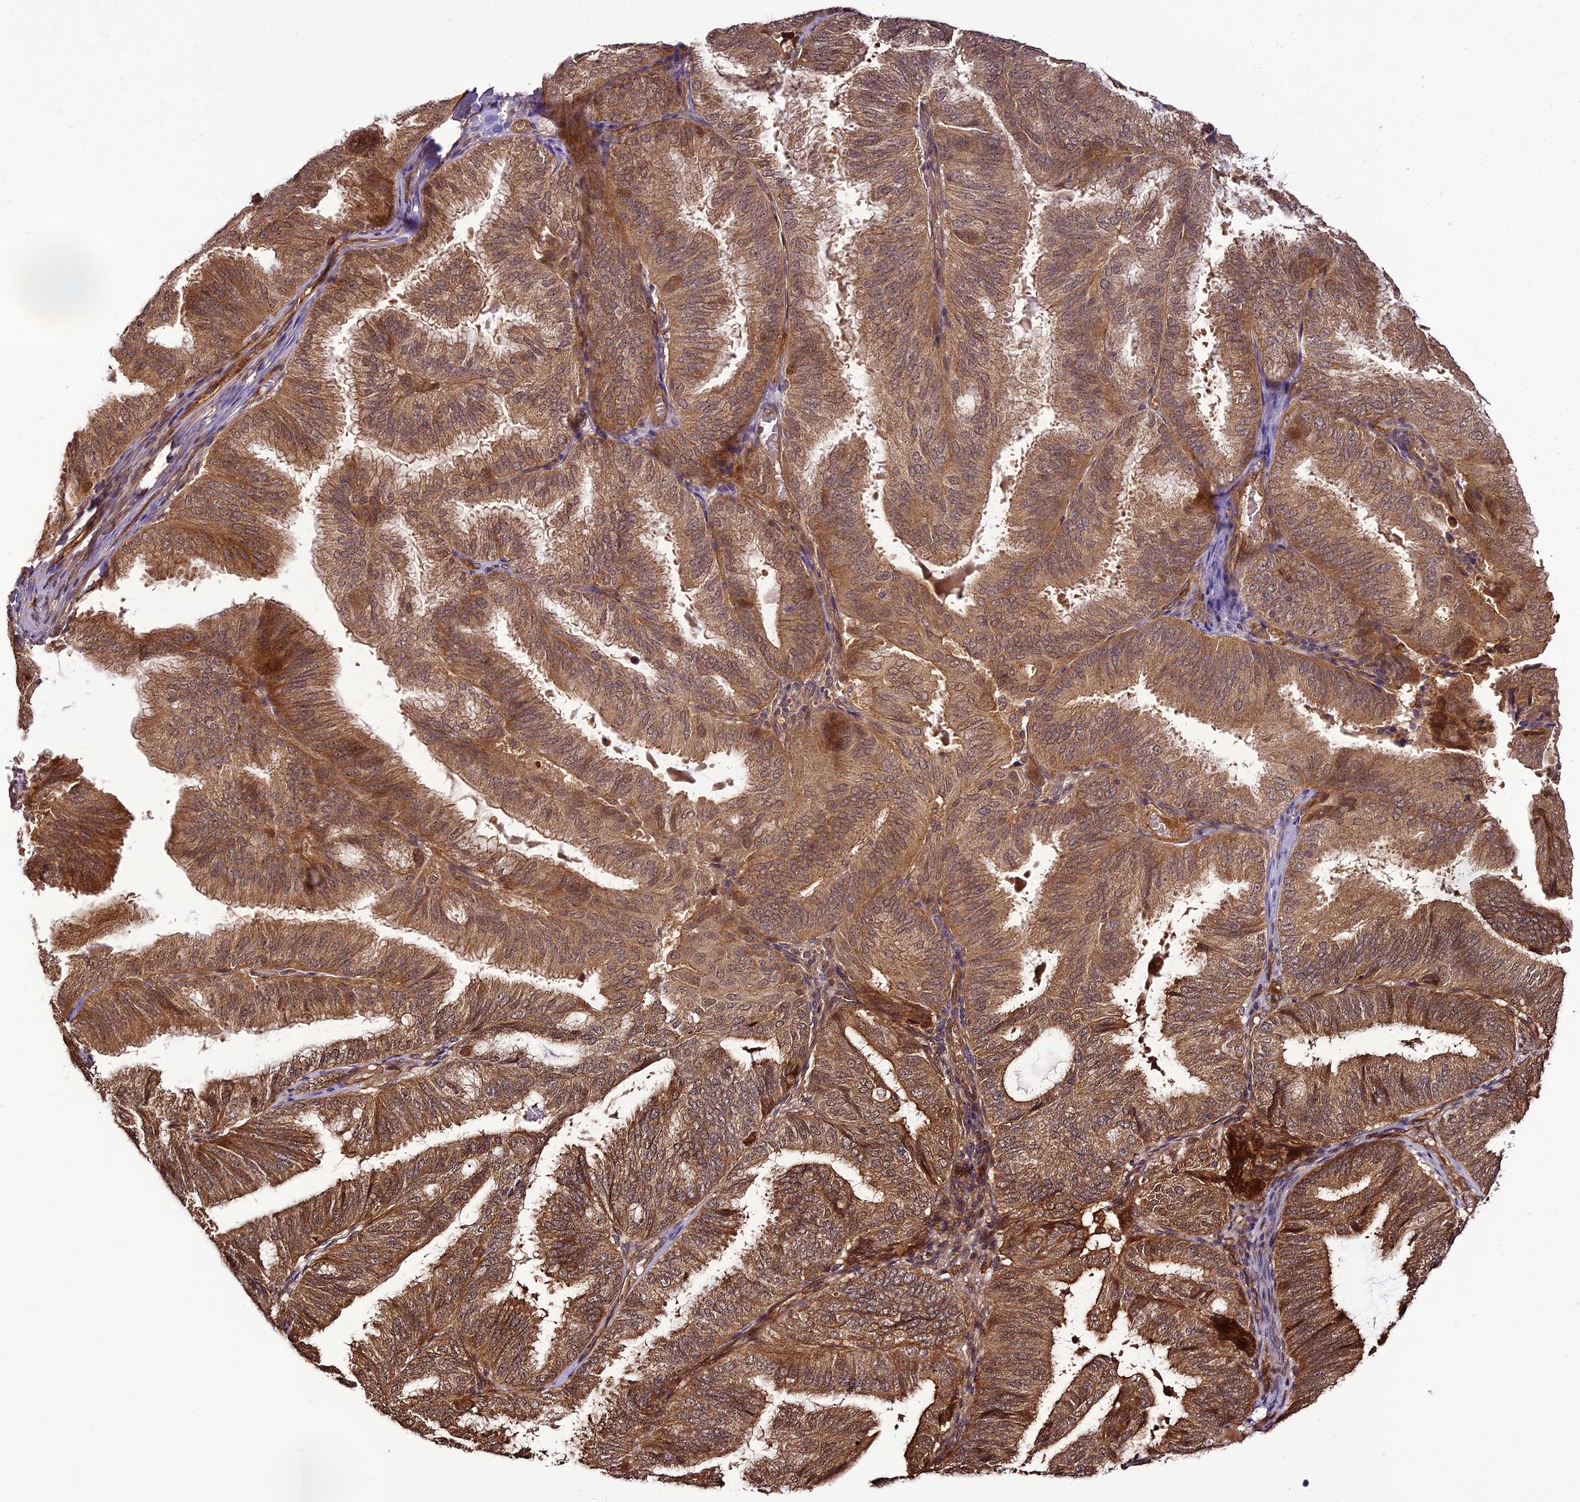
{"staining": {"intensity": "strong", "quantity": ">75%", "location": "cytoplasmic/membranous"}, "tissue": "endometrial cancer", "cell_type": "Tumor cells", "image_type": "cancer", "snomed": [{"axis": "morphology", "description": "Adenocarcinoma, NOS"}, {"axis": "topography", "description": "Endometrium"}], "caption": "IHC micrograph of neoplastic tissue: endometrial cancer (adenocarcinoma) stained using IHC exhibits high levels of strong protein expression localized specifically in the cytoplasmic/membranous of tumor cells, appearing as a cytoplasmic/membranous brown color.", "gene": "BCDIN3D", "patient": {"sex": "female", "age": 49}}